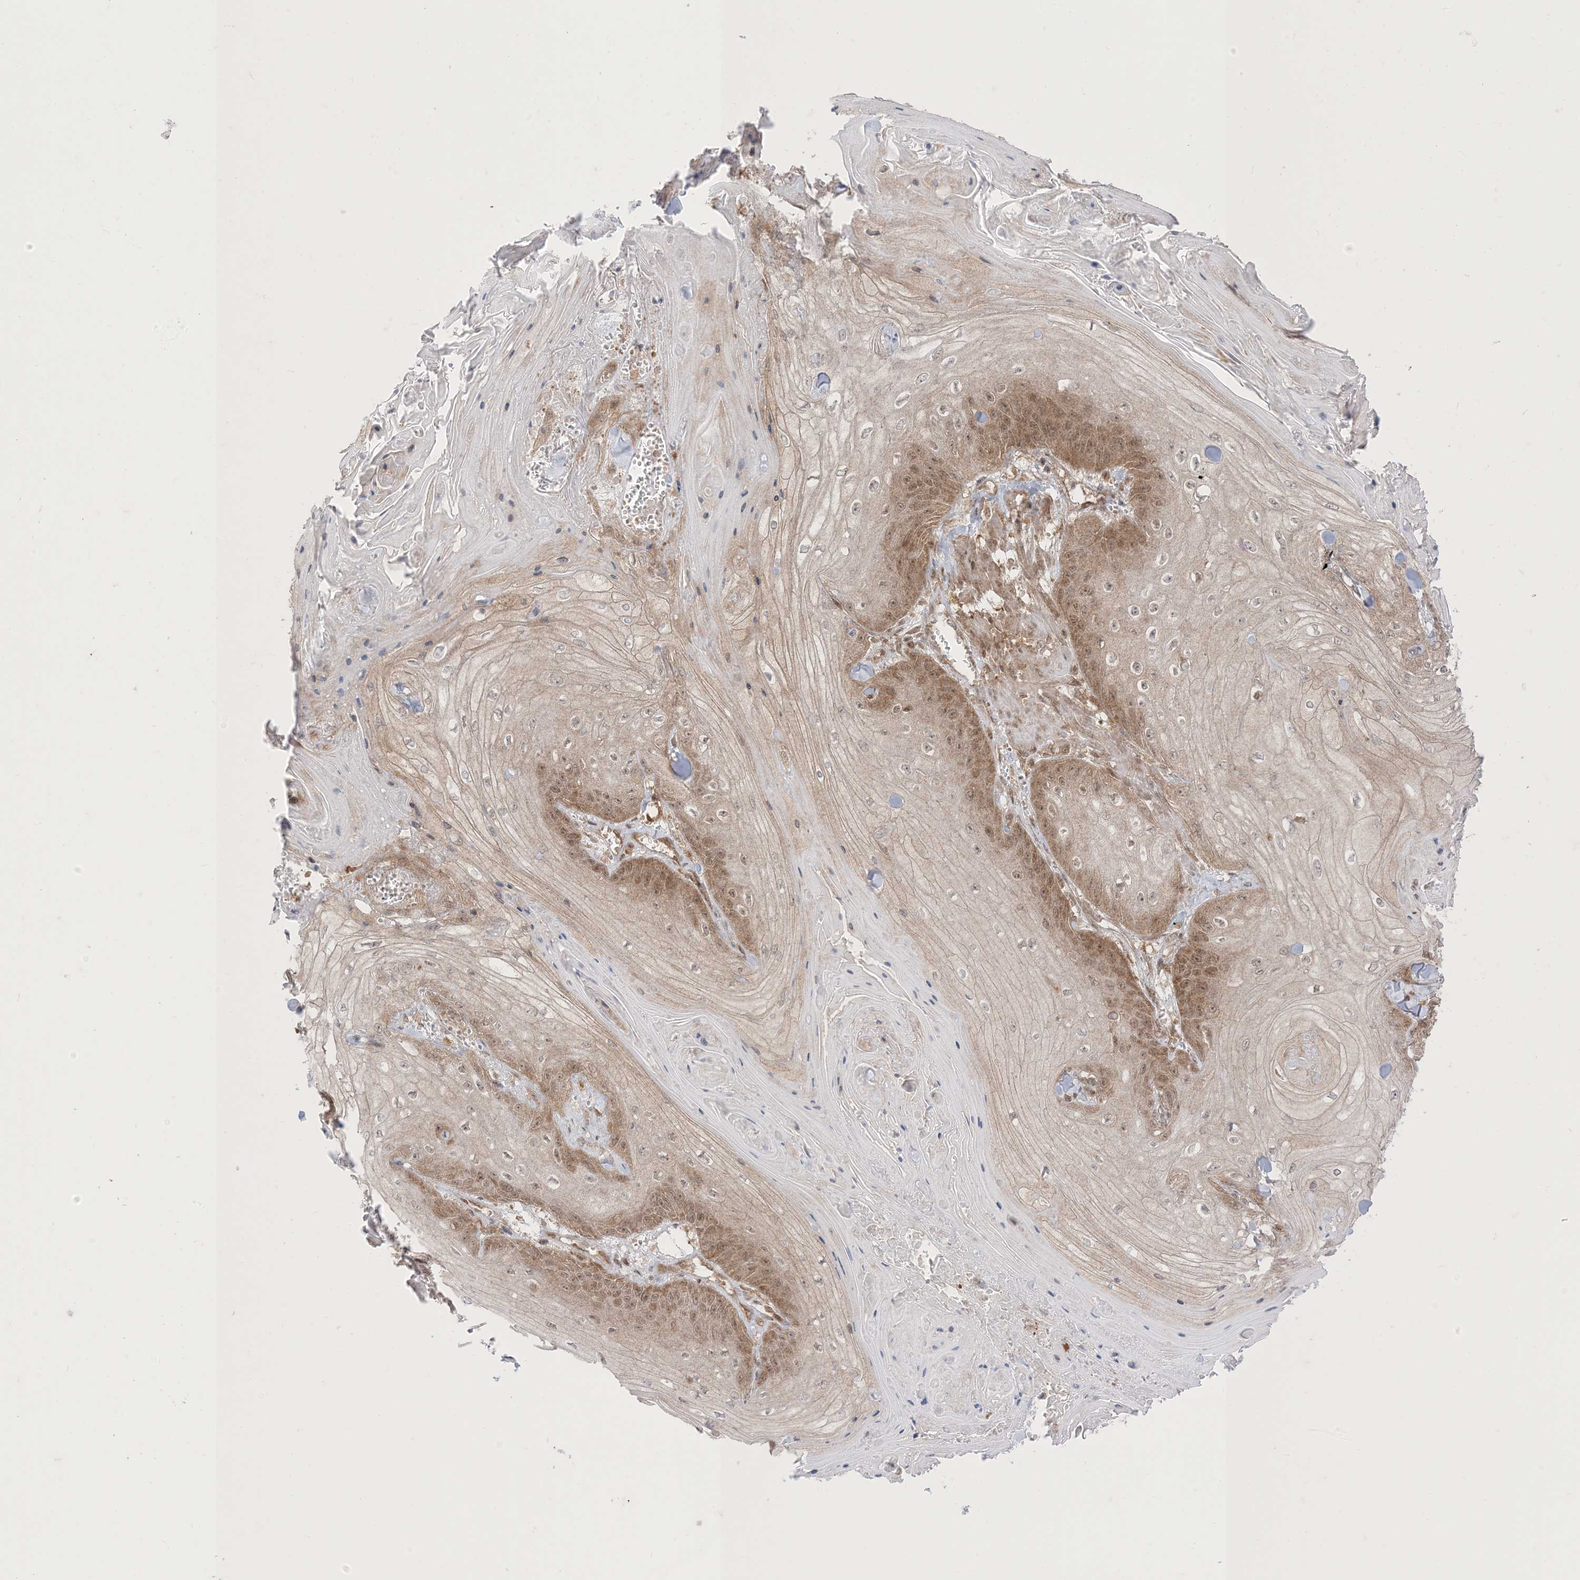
{"staining": {"intensity": "weak", "quantity": "<25%", "location": "cytoplasmic/membranous,nuclear"}, "tissue": "skin cancer", "cell_type": "Tumor cells", "image_type": "cancer", "snomed": [{"axis": "morphology", "description": "Squamous cell carcinoma, NOS"}, {"axis": "topography", "description": "Skin"}], "caption": "Tumor cells show no significant positivity in skin squamous cell carcinoma. (Immunohistochemistry (ihc), brightfield microscopy, high magnification).", "gene": "PTPA", "patient": {"sex": "male", "age": 74}}